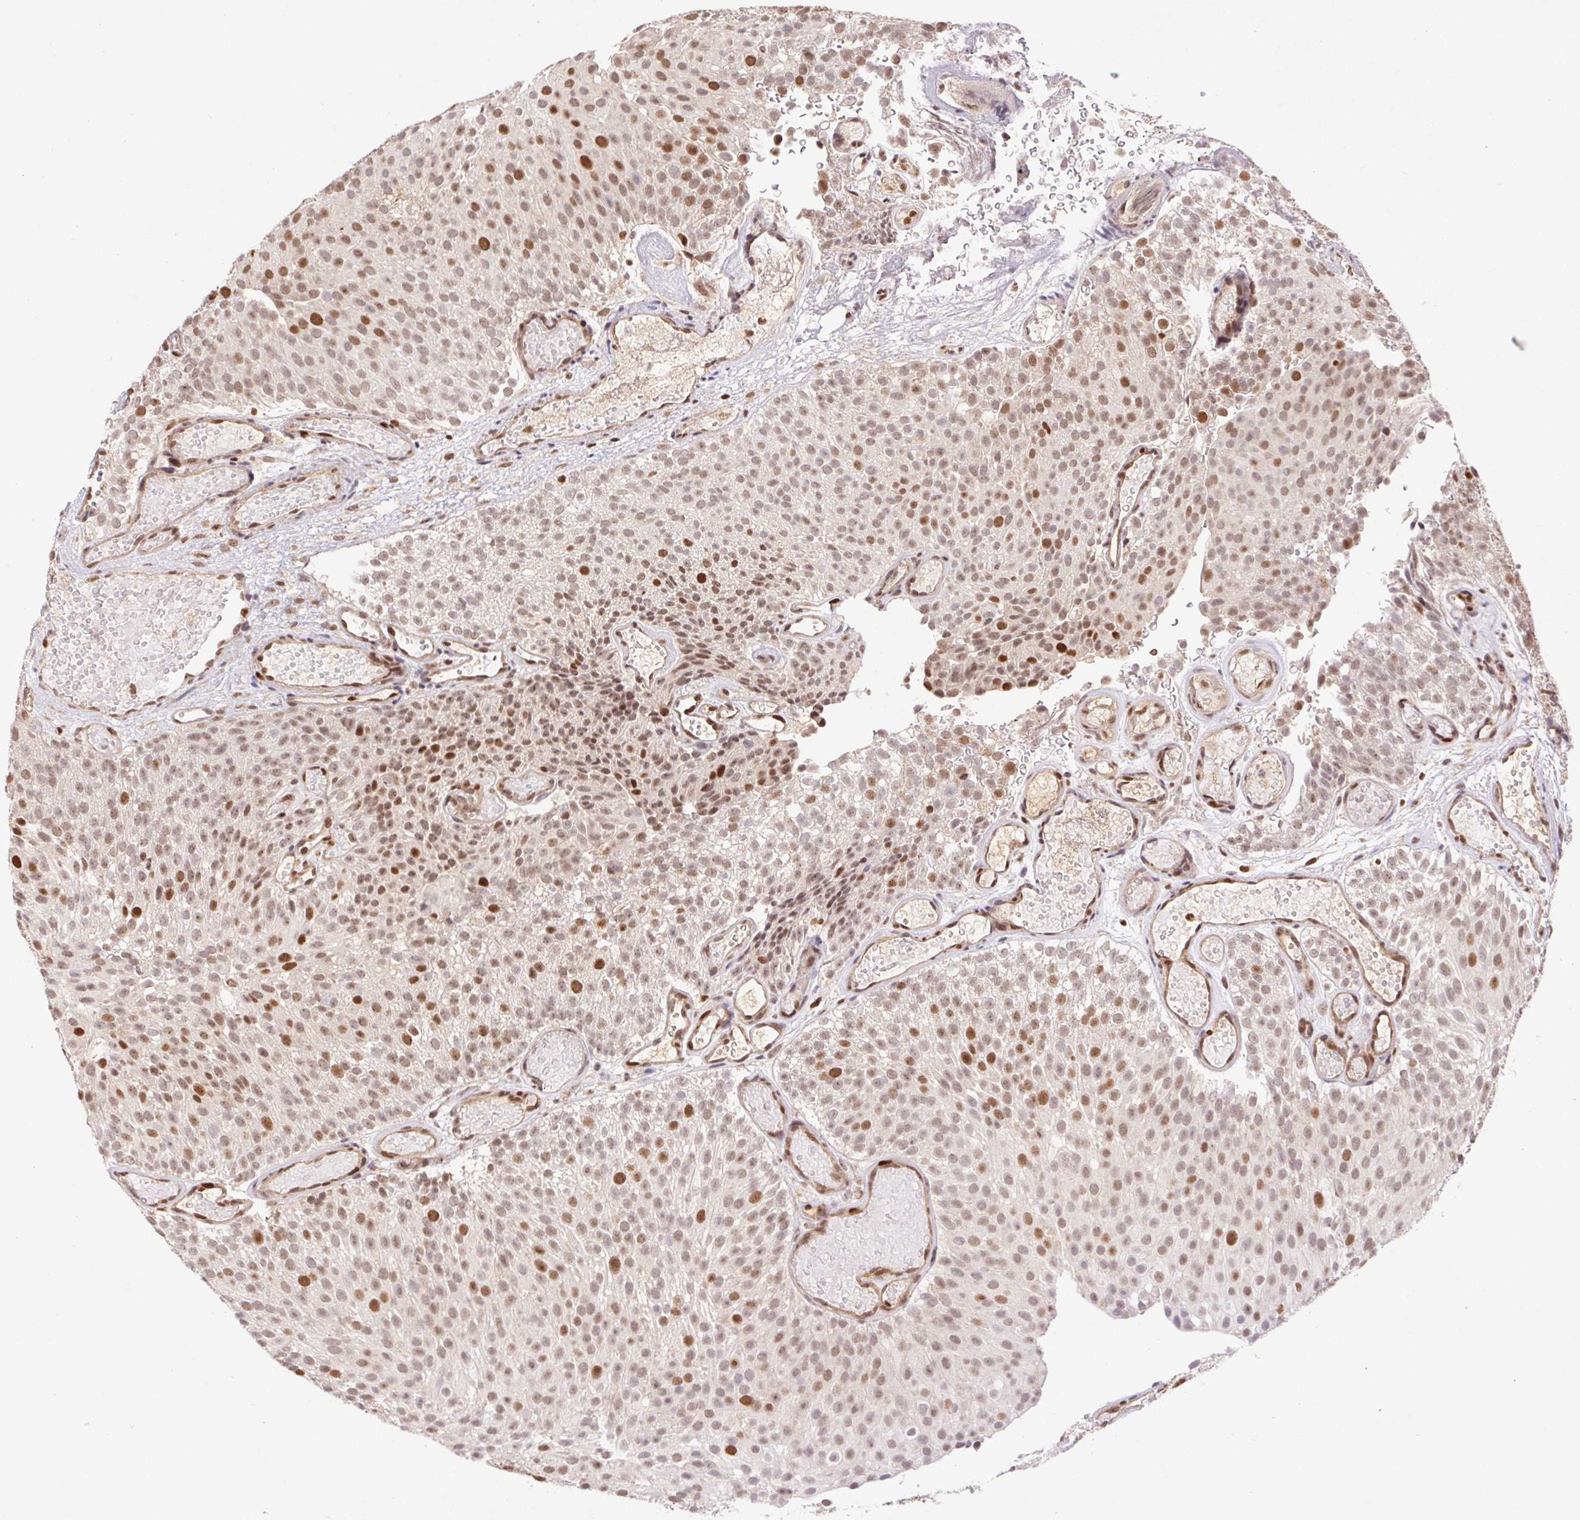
{"staining": {"intensity": "moderate", "quantity": ">75%", "location": "nuclear"}, "tissue": "urothelial cancer", "cell_type": "Tumor cells", "image_type": "cancer", "snomed": [{"axis": "morphology", "description": "Urothelial carcinoma, Low grade"}, {"axis": "topography", "description": "Urinary bladder"}], "caption": "There is medium levels of moderate nuclear positivity in tumor cells of urothelial carcinoma (low-grade), as demonstrated by immunohistochemical staining (brown color).", "gene": "POLD3", "patient": {"sex": "male", "age": 78}}